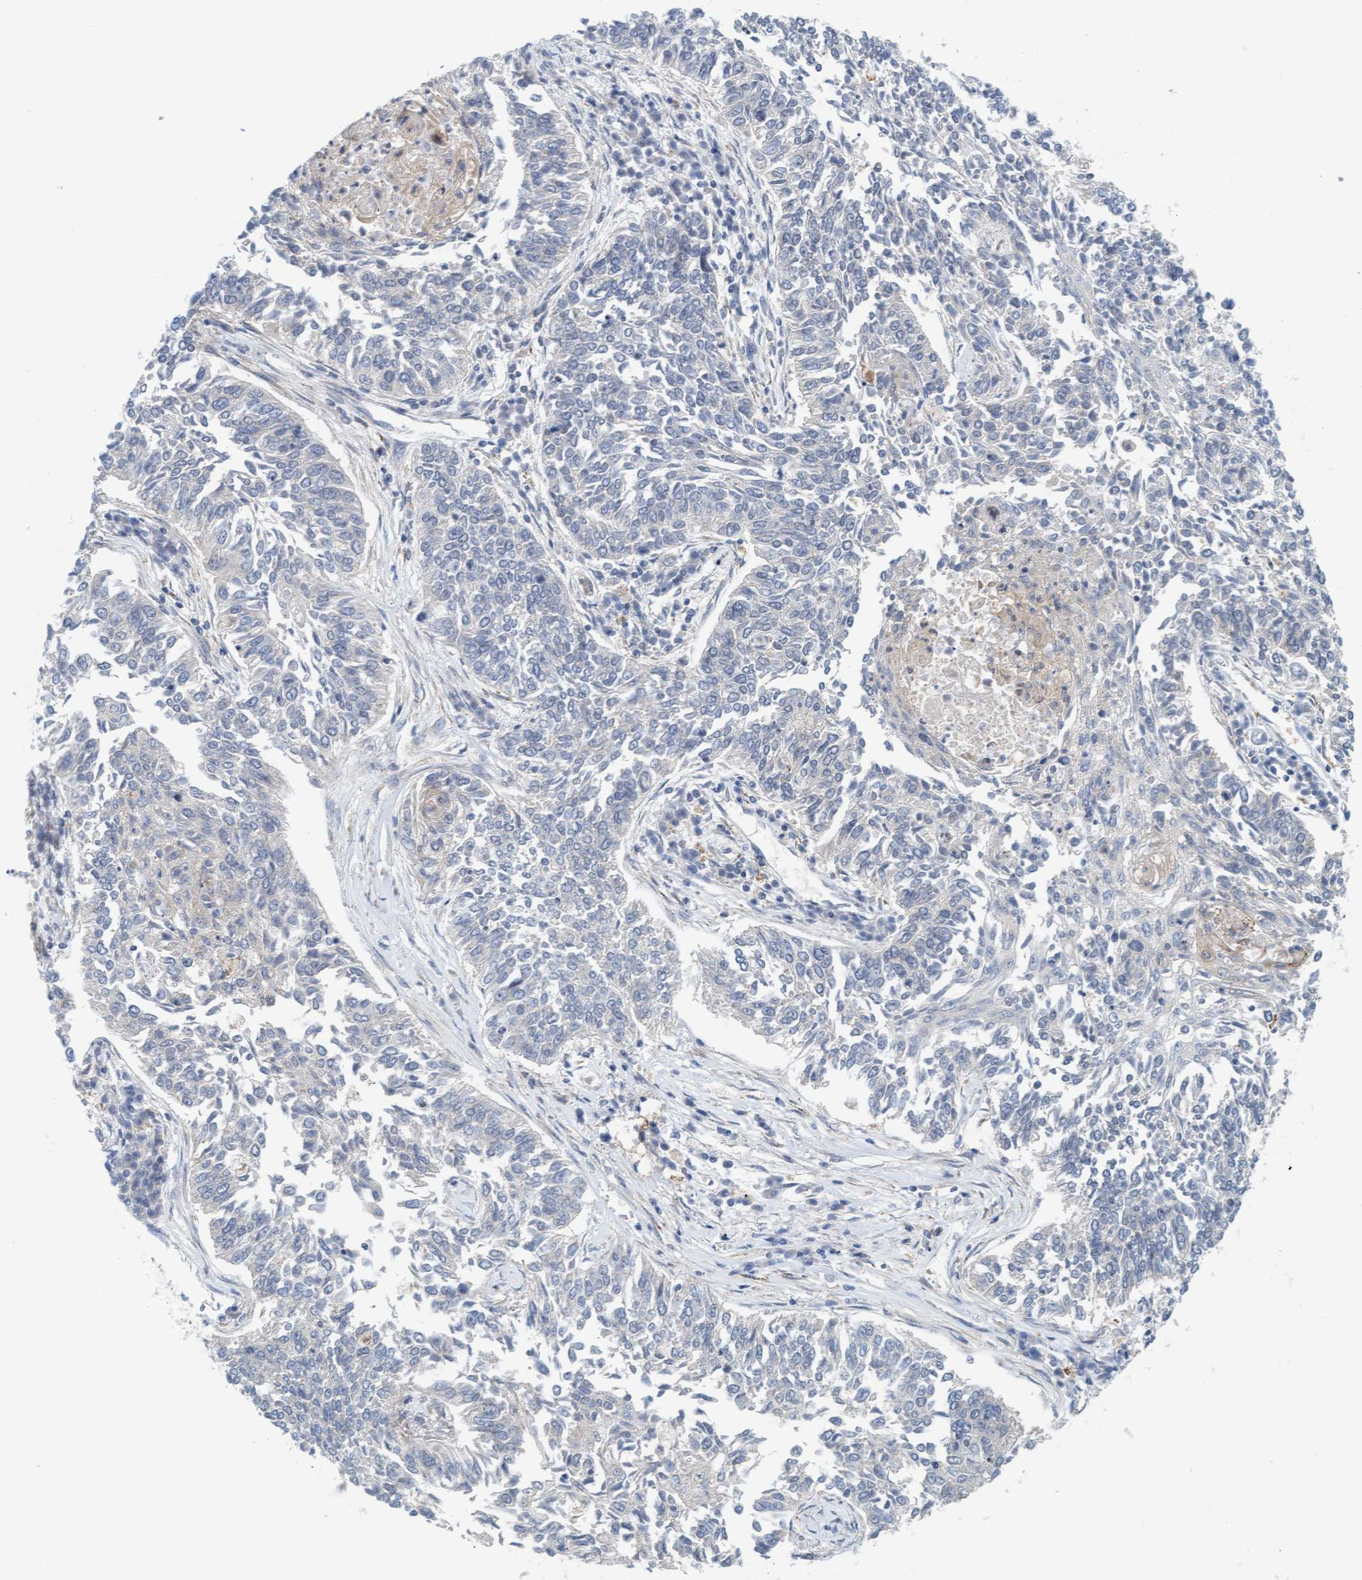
{"staining": {"intensity": "negative", "quantity": "none", "location": "none"}, "tissue": "lung cancer", "cell_type": "Tumor cells", "image_type": "cancer", "snomed": [{"axis": "morphology", "description": "Normal tissue, NOS"}, {"axis": "morphology", "description": "Squamous cell carcinoma, NOS"}, {"axis": "topography", "description": "Cartilage tissue"}, {"axis": "topography", "description": "Bronchus"}, {"axis": "topography", "description": "Lung"}], "caption": "DAB (3,3'-diaminobenzidine) immunohistochemical staining of human lung squamous cell carcinoma shows no significant positivity in tumor cells. (DAB IHC visualized using brightfield microscopy, high magnification).", "gene": "UBAP1", "patient": {"sex": "female", "age": 49}}